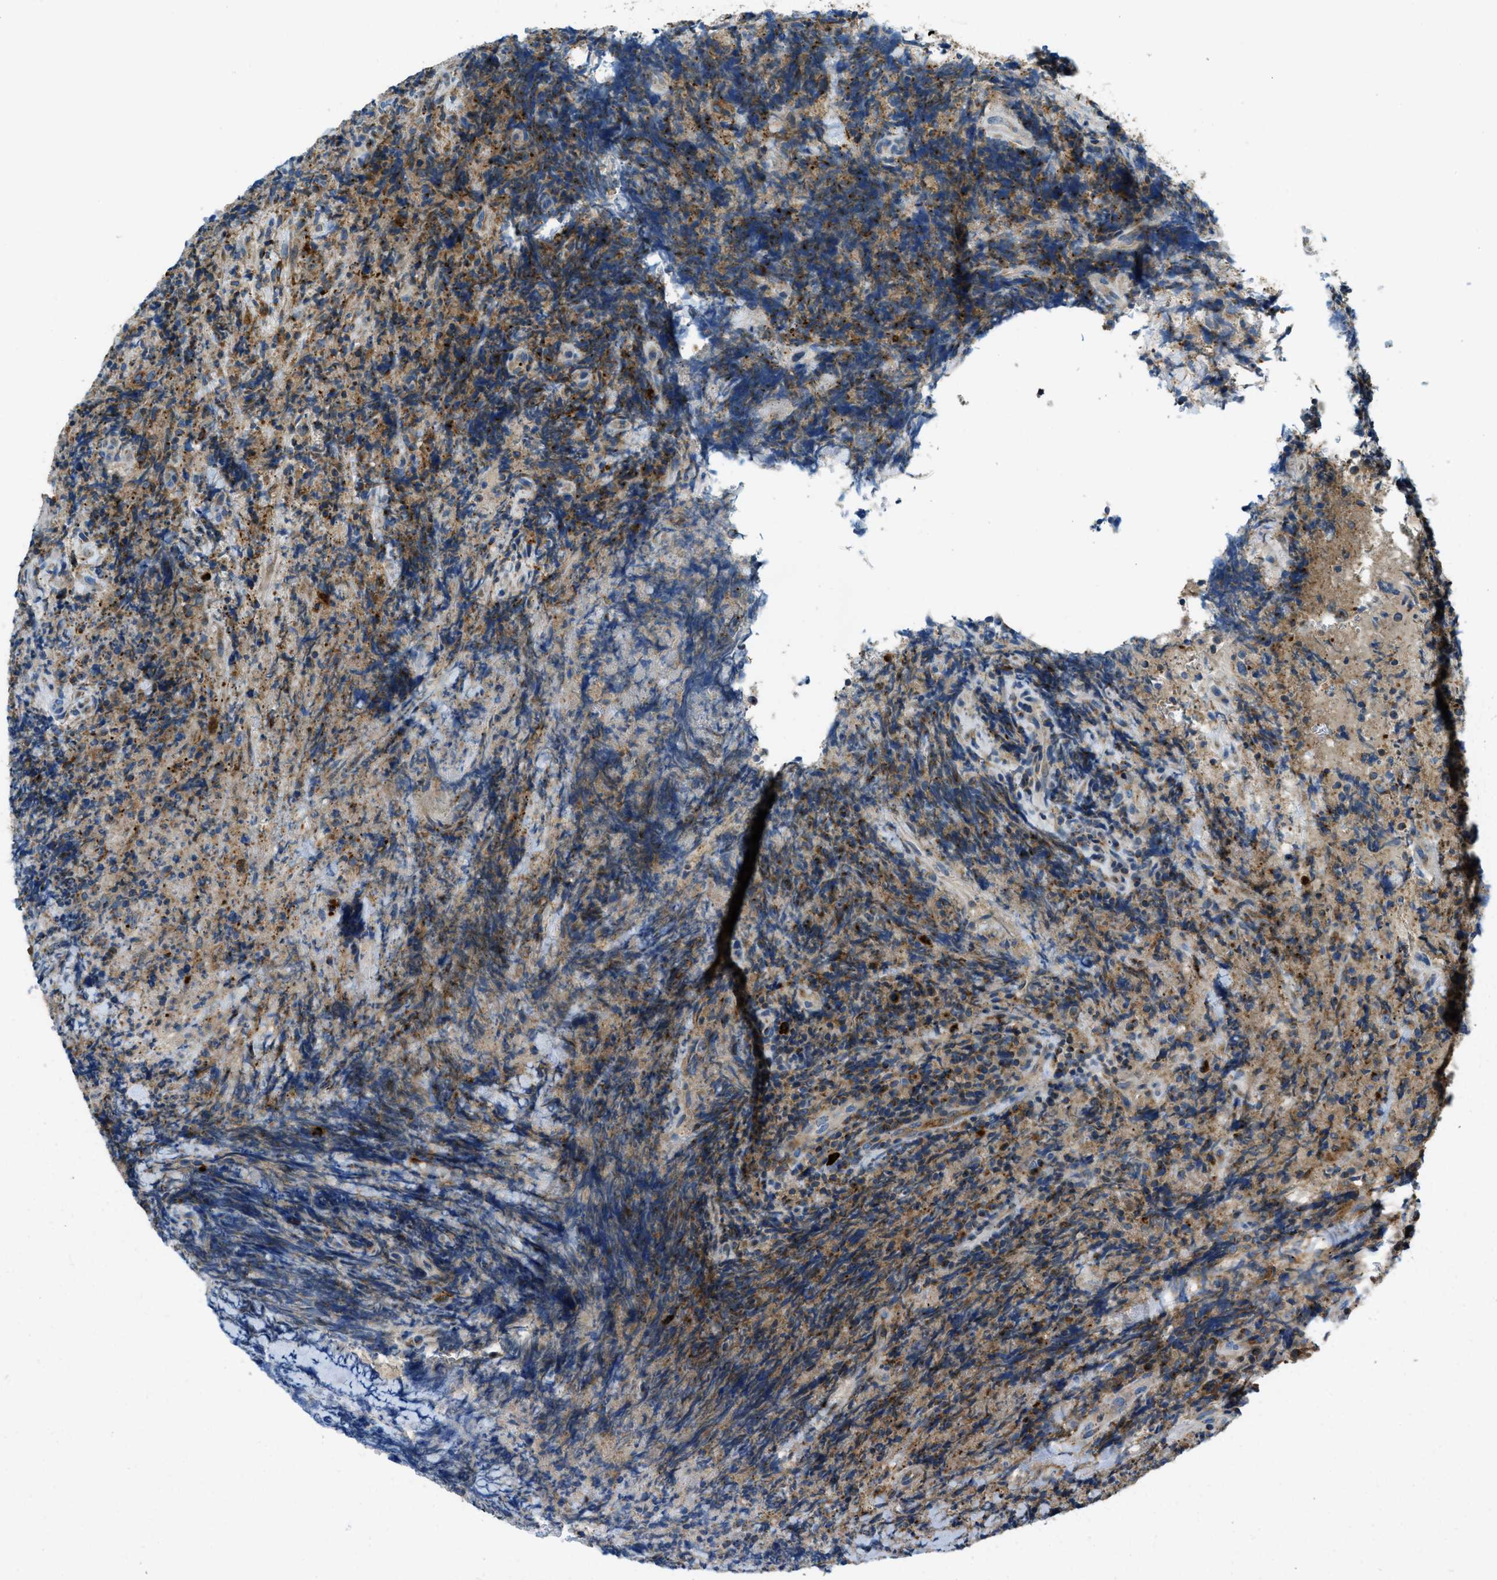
{"staining": {"intensity": "moderate", "quantity": ">75%", "location": "cytoplasmic/membranous"}, "tissue": "lymphoma", "cell_type": "Tumor cells", "image_type": "cancer", "snomed": [{"axis": "morphology", "description": "Malignant lymphoma, non-Hodgkin's type, High grade"}, {"axis": "topography", "description": "Tonsil"}], "caption": "Protein analysis of lymphoma tissue exhibits moderate cytoplasmic/membranous positivity in approximately >75% of tumor cells. (Stains: DAB in brown, nuclei in blue, Microscopy: brightfield microscopy at high magnification).", "gene": "RFFL", "patient": {"sex": "female", "age": 36}}